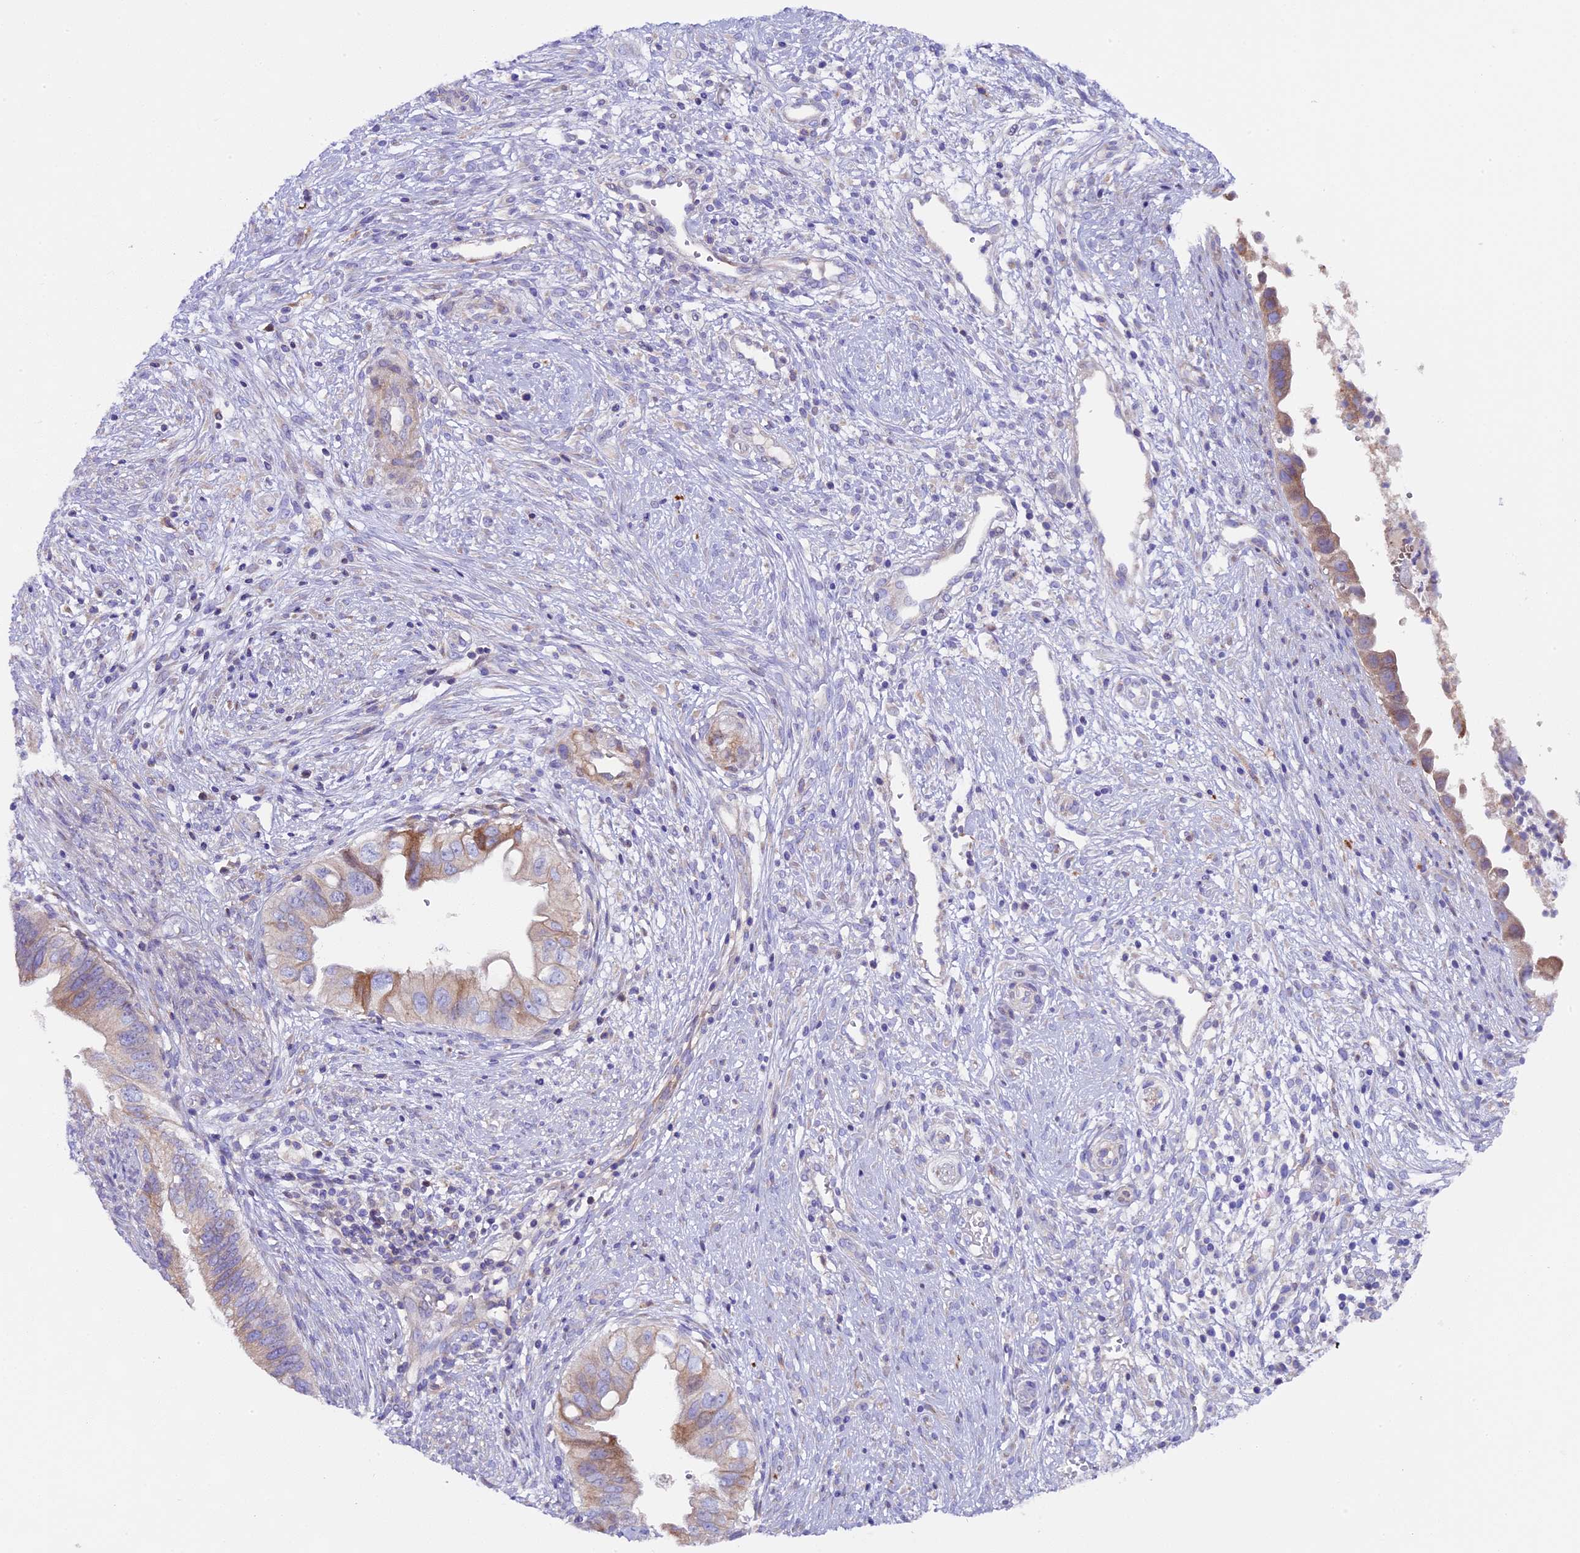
{"staining": {"intensity": "moderate", "quantity": "<25%", "location": "cytoplasmic/membranous"}, "tissue": "cervical cancer", "cell_type": "Tumor cells", "image_type": "cancer", "snomed": [{"axis": "morphology", "description": "Adenocarcinoma, NOS"}, {"axis": "topography", "description": "Cervix"}], "caption": "The immunohistochemical stain labels moderate cytoplasmic/membranous positivity in tumor cells of adenocarcinoma (cervical) tissue. (Brightfield microscopy of DAB IHC at high magnification).", "gene": "PIGU", "patient": {"sex": "female", "age": 42}}